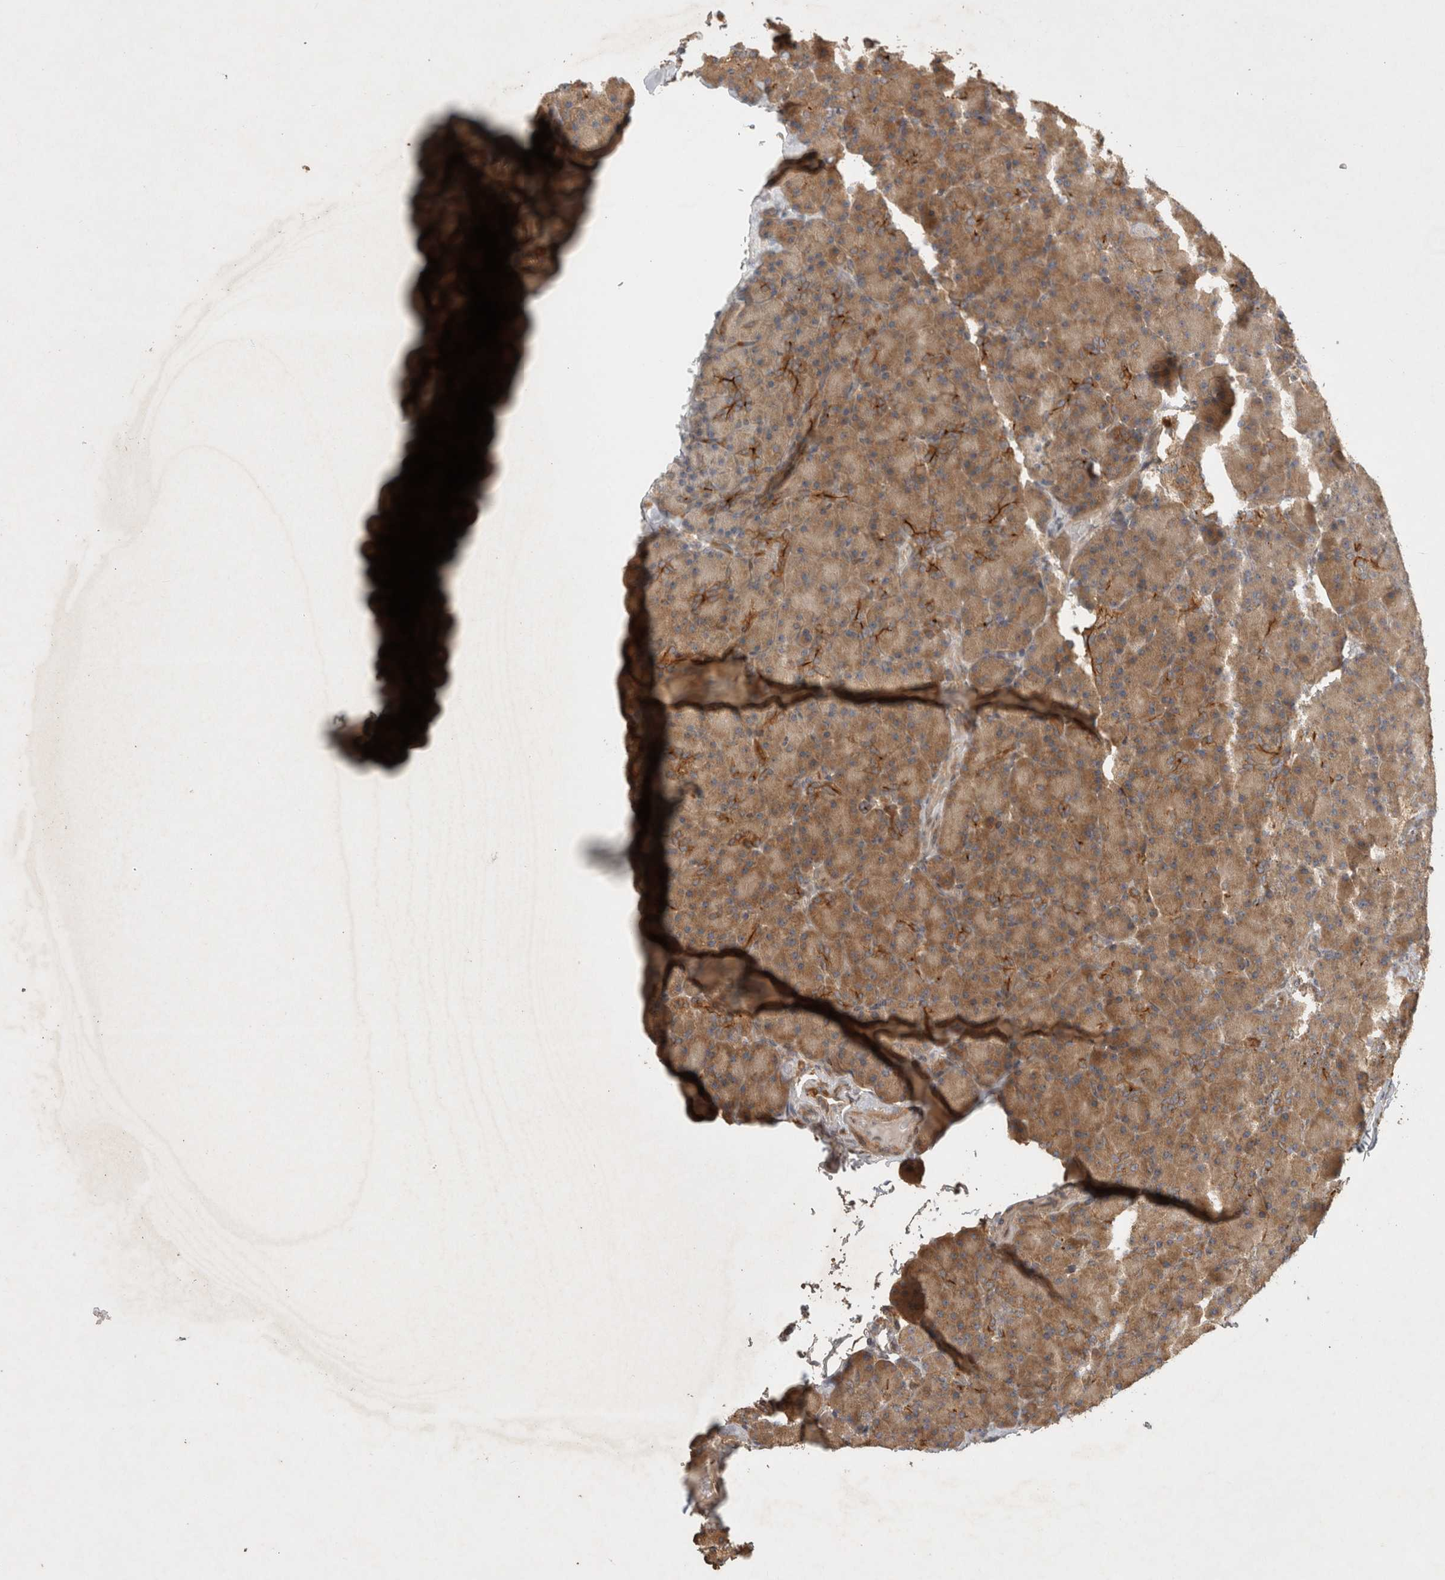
{"staining": {"intensity": "moderate", "quantity": ">75%", "location": "cytoplasmic/membranous"}, "tissue": "pancreas", "cell_type": "Exocrine glandular cells", "image_type": "normal", "snomed": [{"axis": "morphology", "description": "Normal tissue, NOS"}, {"axis": "topography", "description": "Pancreas"}], "caption": "This is a micrograph of IHC staining of normal pancreas, which shows moderate expression in the cytoplasmic/membranous of exocrine glandular cells.", "gene": "VEPH1", "patient": {"sex": "female", "age": 43}}